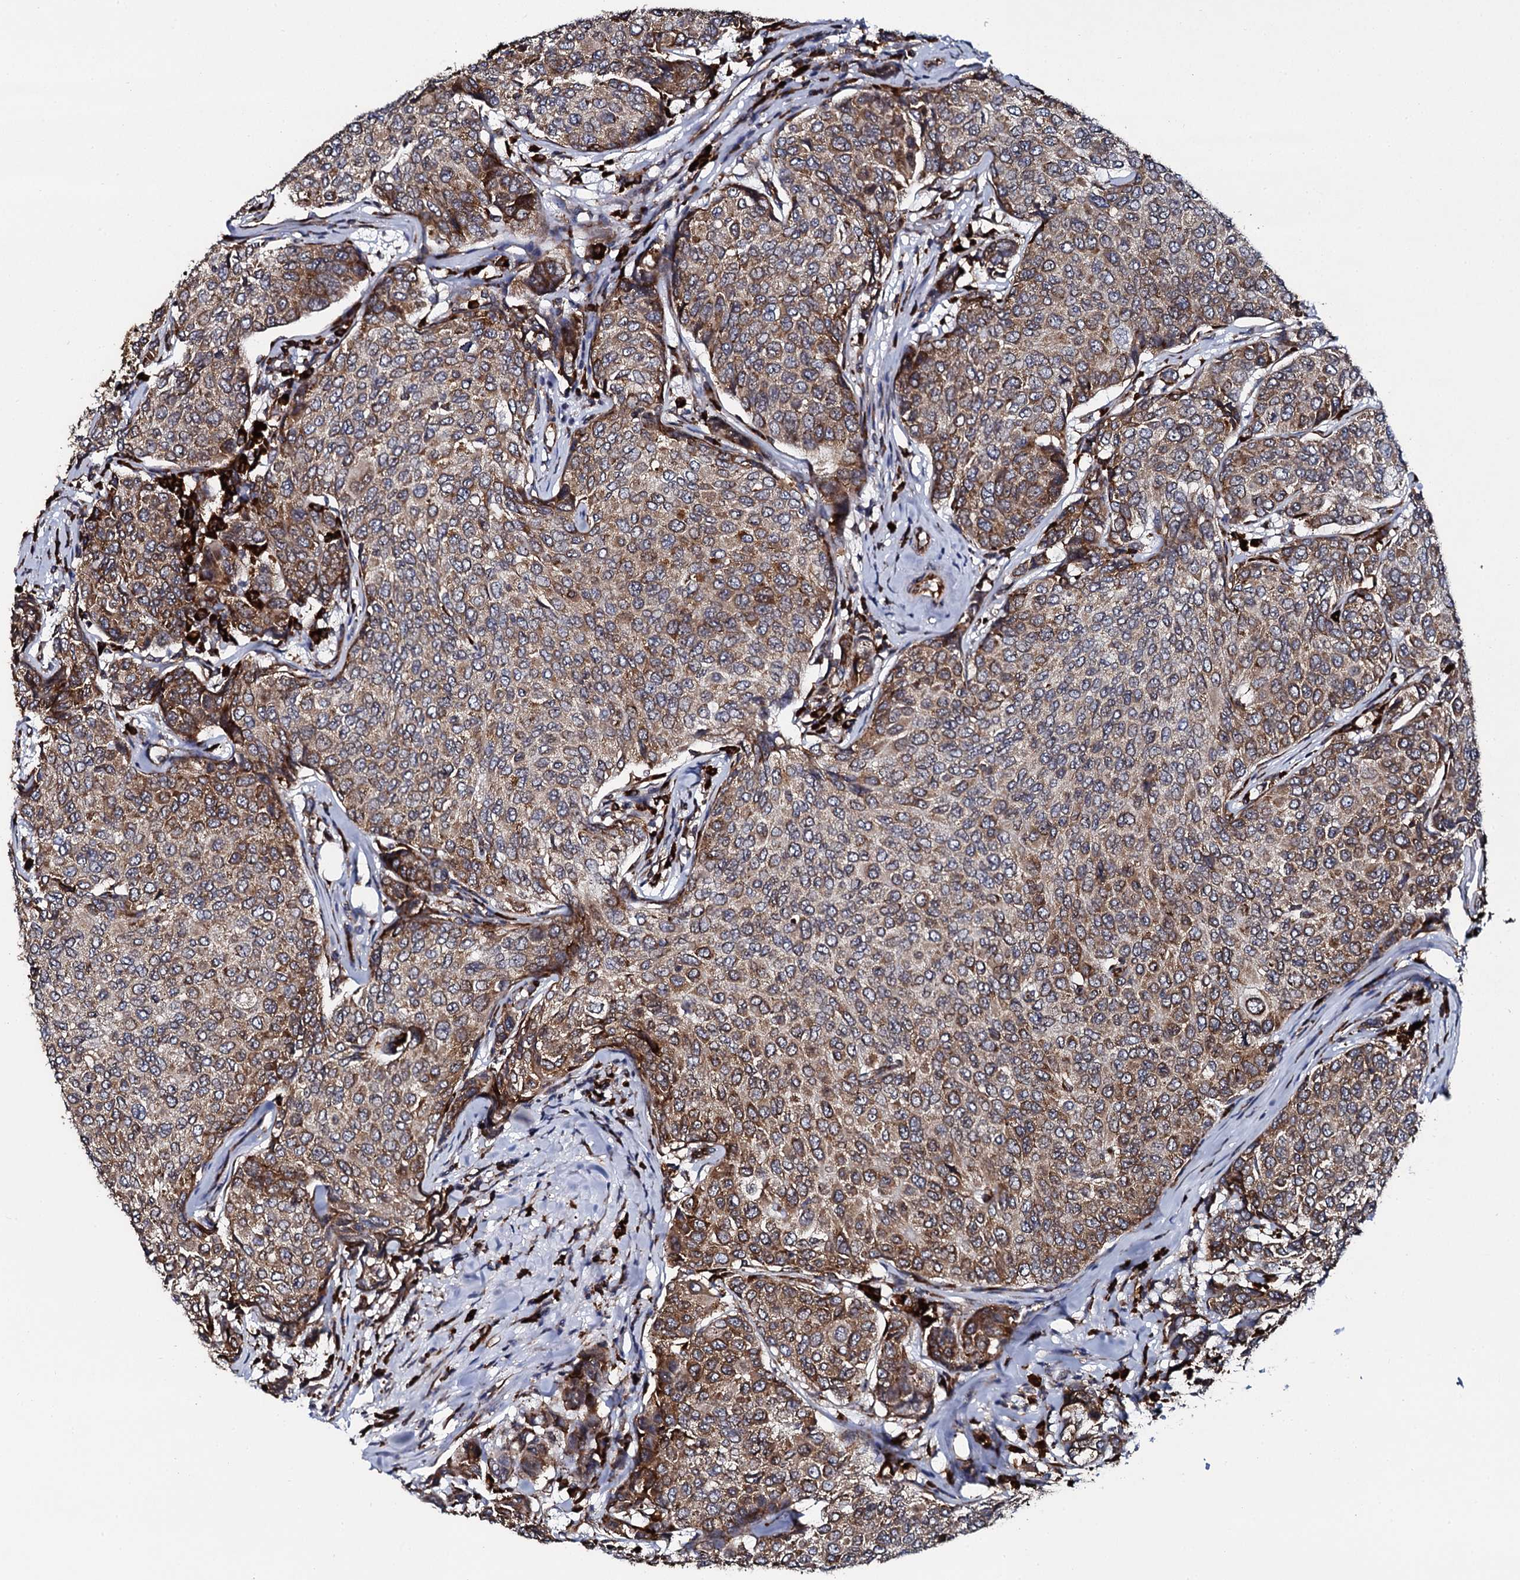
{"staining": {"intensity": "moderate", "quantity": ">75%", "location": "cytoplasmic/membranous"}, "tissue": "breast cancer", "cell_type": "Tumor cells", "image_type": "cancer", "snomed": [{"axis": "morphology", "description": "Duct carcinoma"}, {"axis": "topography", "description": "Breast"}], "caption": "Immunohistochemical staining of human breast cancer (invasive ductal carcinoma) exhibits medium levels of moderate cytoplasmic/membranous protein positivity in approximately >75% of tumor cells.", "gene": "SPTY2D1", "patient": {"sex": "female", "age": 55}}